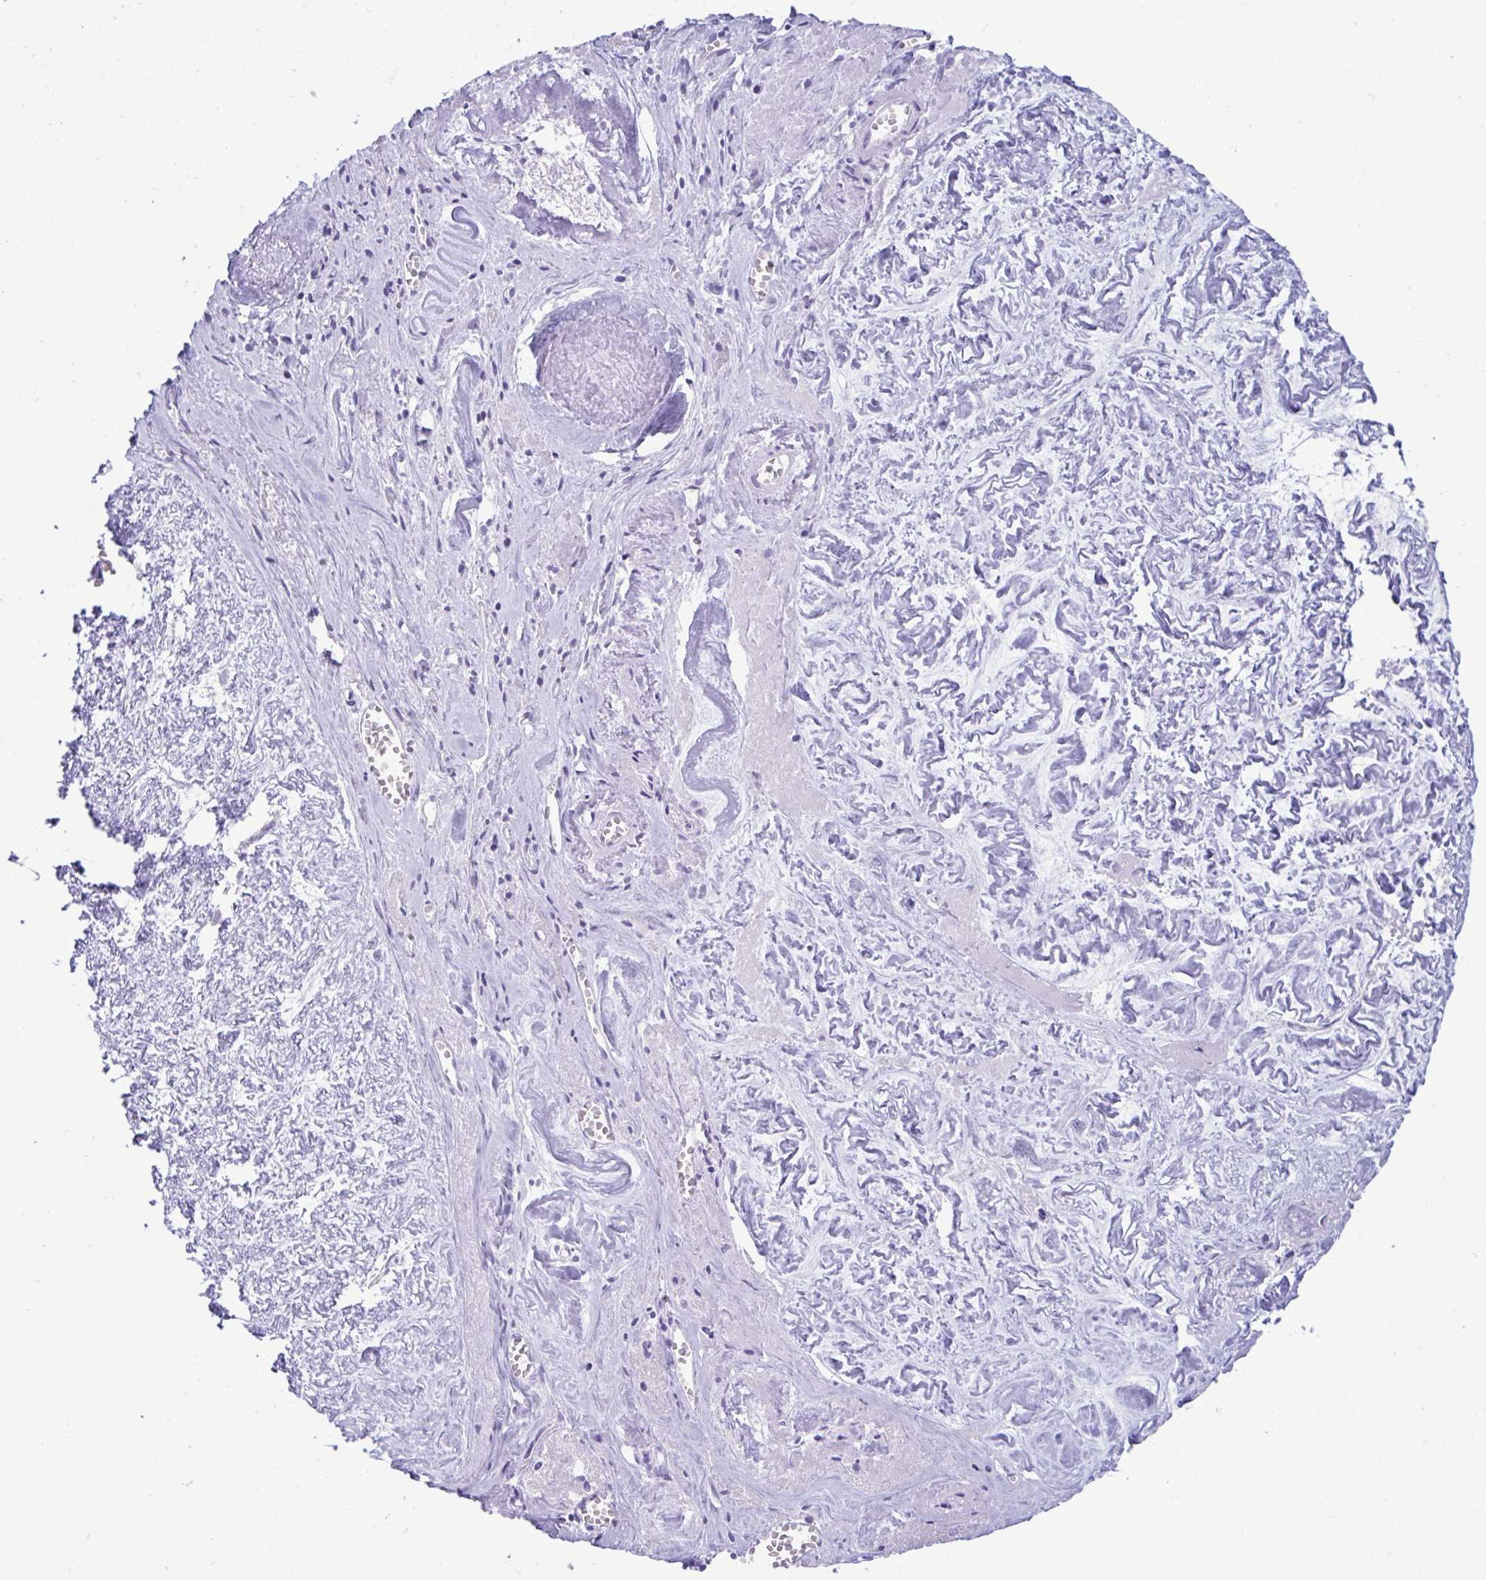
{"staining": {"intensity": "negative", "quantity": "none", "location": "none"}, "tissue": "ovarian cancer", "cell_type": "Tumor cells", "image_type": "cancer", "snomed": [{"axis": "morphology", "description": "Cystadenocarcinoma, mucinous, NOS"}, {"axis": "topography", "description": "Ovary"}], "caption": "Tumor cells show no significant protein positivity in ovarian mucinous cystadenocarcinoma.", "gene": "PSCA", "patient": {"sex": "female", "age": 90}}